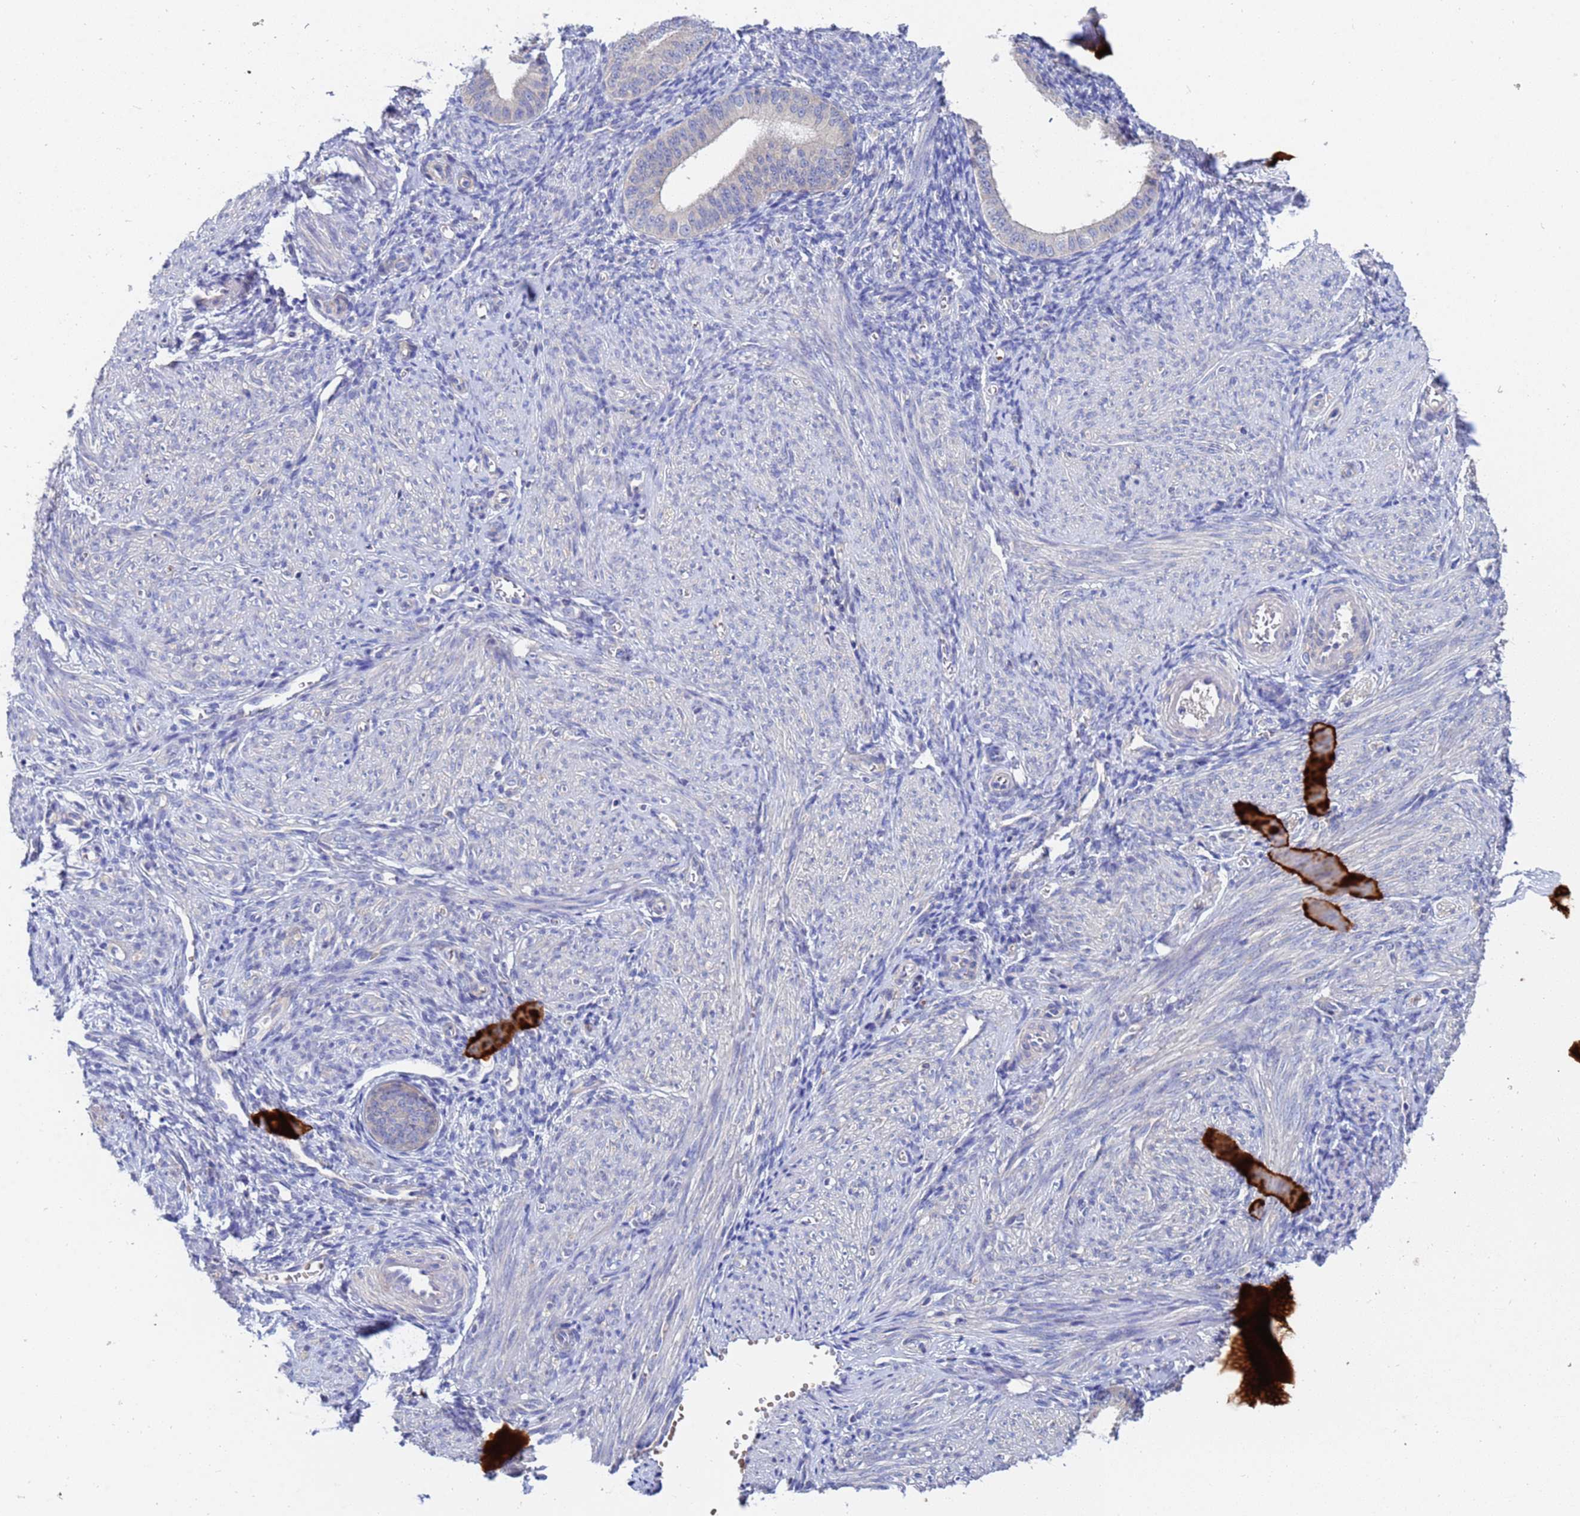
{"staining": {"intensity": "negative", "quantity": "none", "location": "none"}, "tissue": "endometrium", "cell_type": "Cells in endometrial stroma", "image_type": "normal", "snomed": [{"axis": "morphology", "description": "Normal tissue, NOS"}, {"axis": "topography", "description": "Endometrium"}], "caption": "A high-resolution photomicrograph shows IHC staining of benign endometrium, which demonstrates no significant staining in cells in endometrial stroma. (DAB IHC, high magnification).", "gene": "TTLL11", "patient": {"sex": "female", "age": 49}}